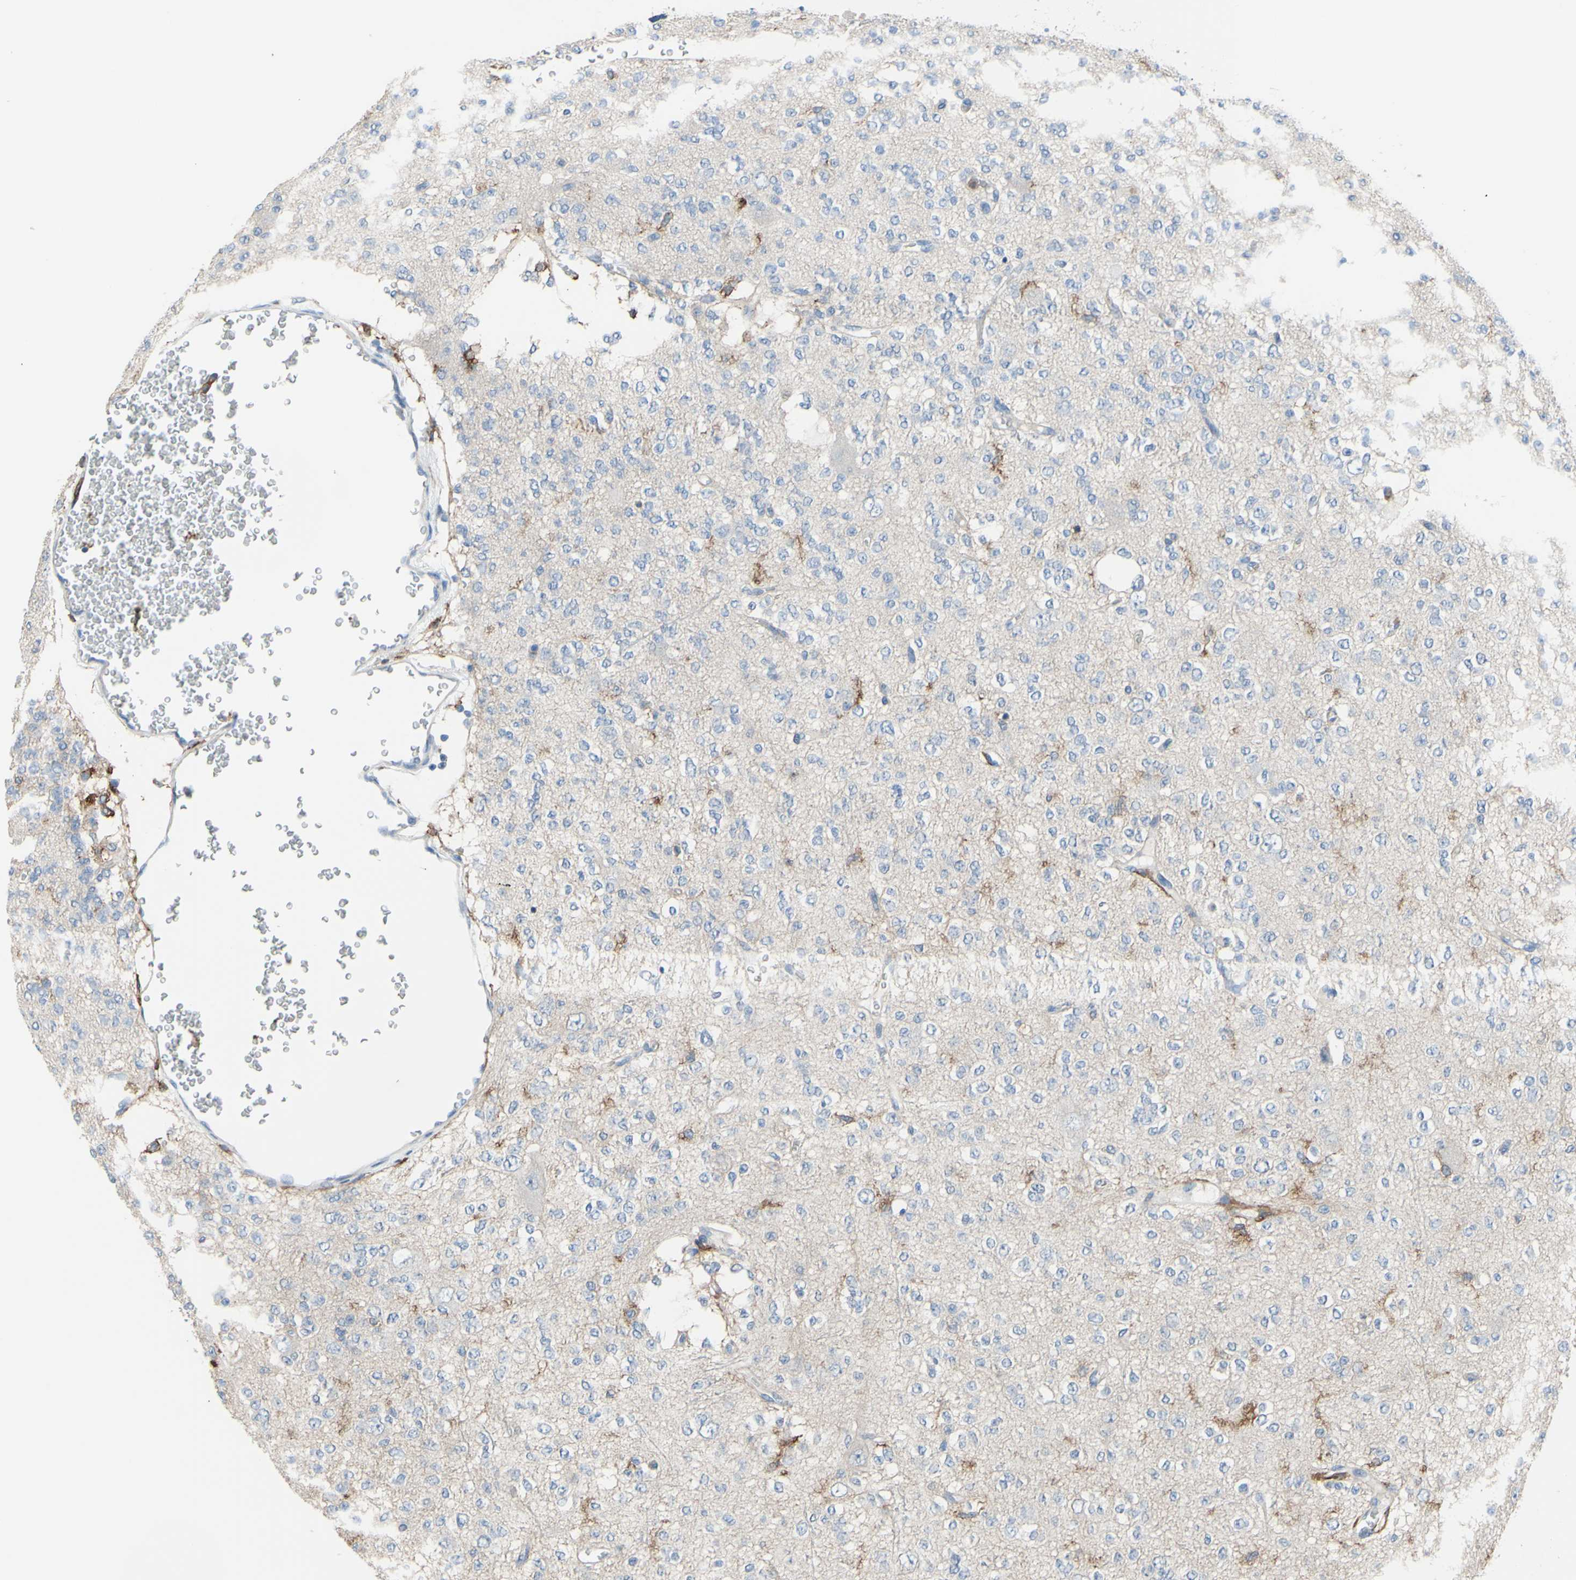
{"staining": {"intensity": "negative", "quantity": "none", "location": "none"}, "tissue": "glioma", "cell_type": "Tumor cells", "image_type": "cancer", "snomed": [{"axis": "morphology", "description": "Glioma, malignant, Low grade"}, {"axis": "topography", "description": "Brain"}], "caption": "Tumor cells show no significant protein staining in malignant glioma (low-grade).", "gene": "FCGR2A", "patient": {"sex": "male", "age": 38}}